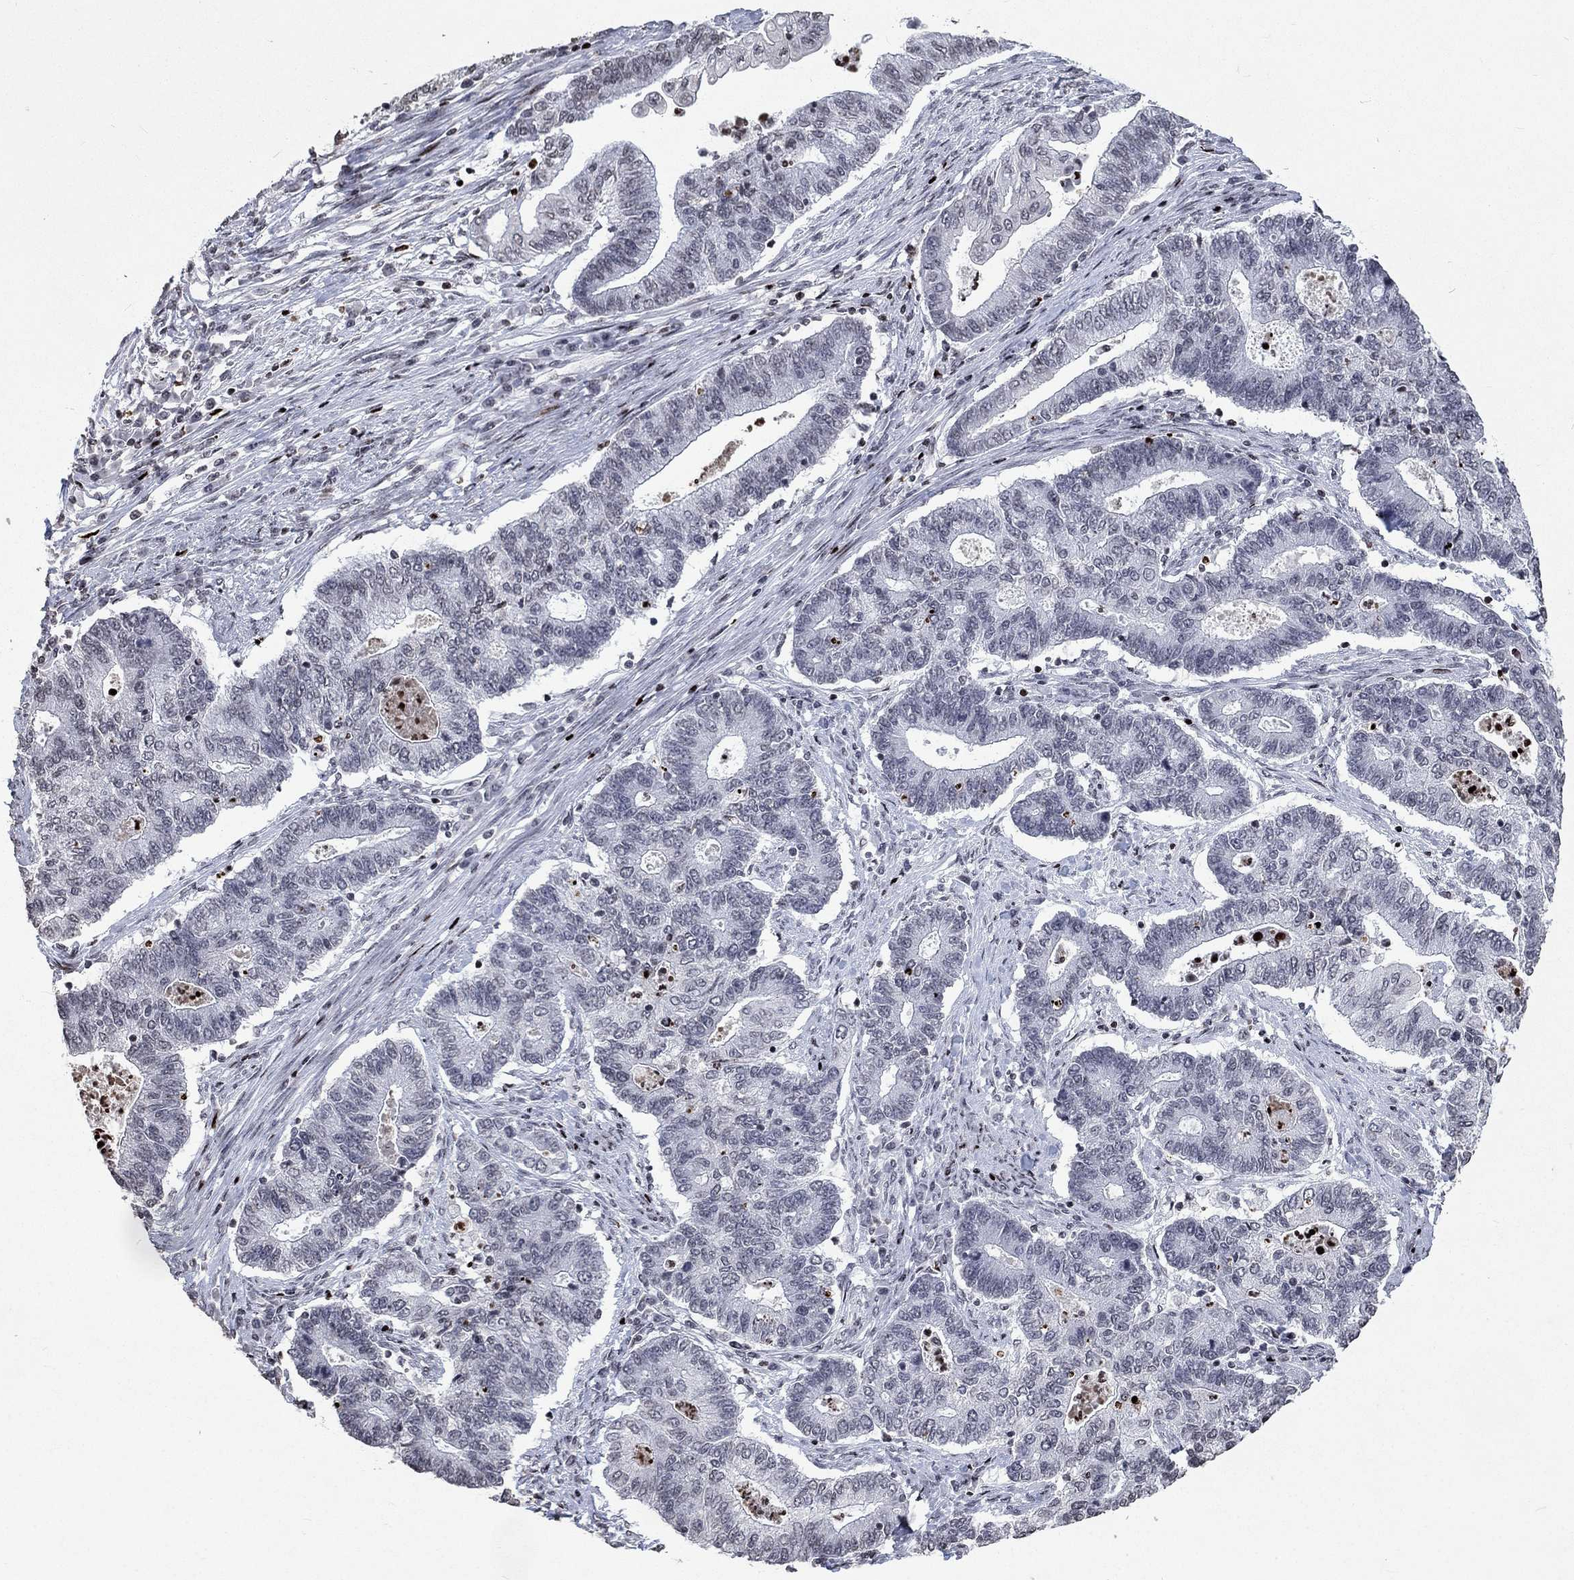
{"staining": {"intensity": "negative", "quantity": "none", "location": "none"}, "tissue": "endometrial cancer", "cell_type": "Tumor cells", "image_type": "cancer", "snomed": [{"axis": "morphology", "description": "Adenocarcinoma, NOS"}, {"axis": "topography", "description": "Uterus"}, {"axis": "topography", "description": "Endometrium"}], "caption": "An immunohistochemistry (IHC) image of endometrial cancer (adenocarcinoma) is shown. There is no staining in tumor cells of endometrial cancer (adenocarcinoma).", "gene": "SRSF3", "patient": {"sex": "female", "age": 54}}